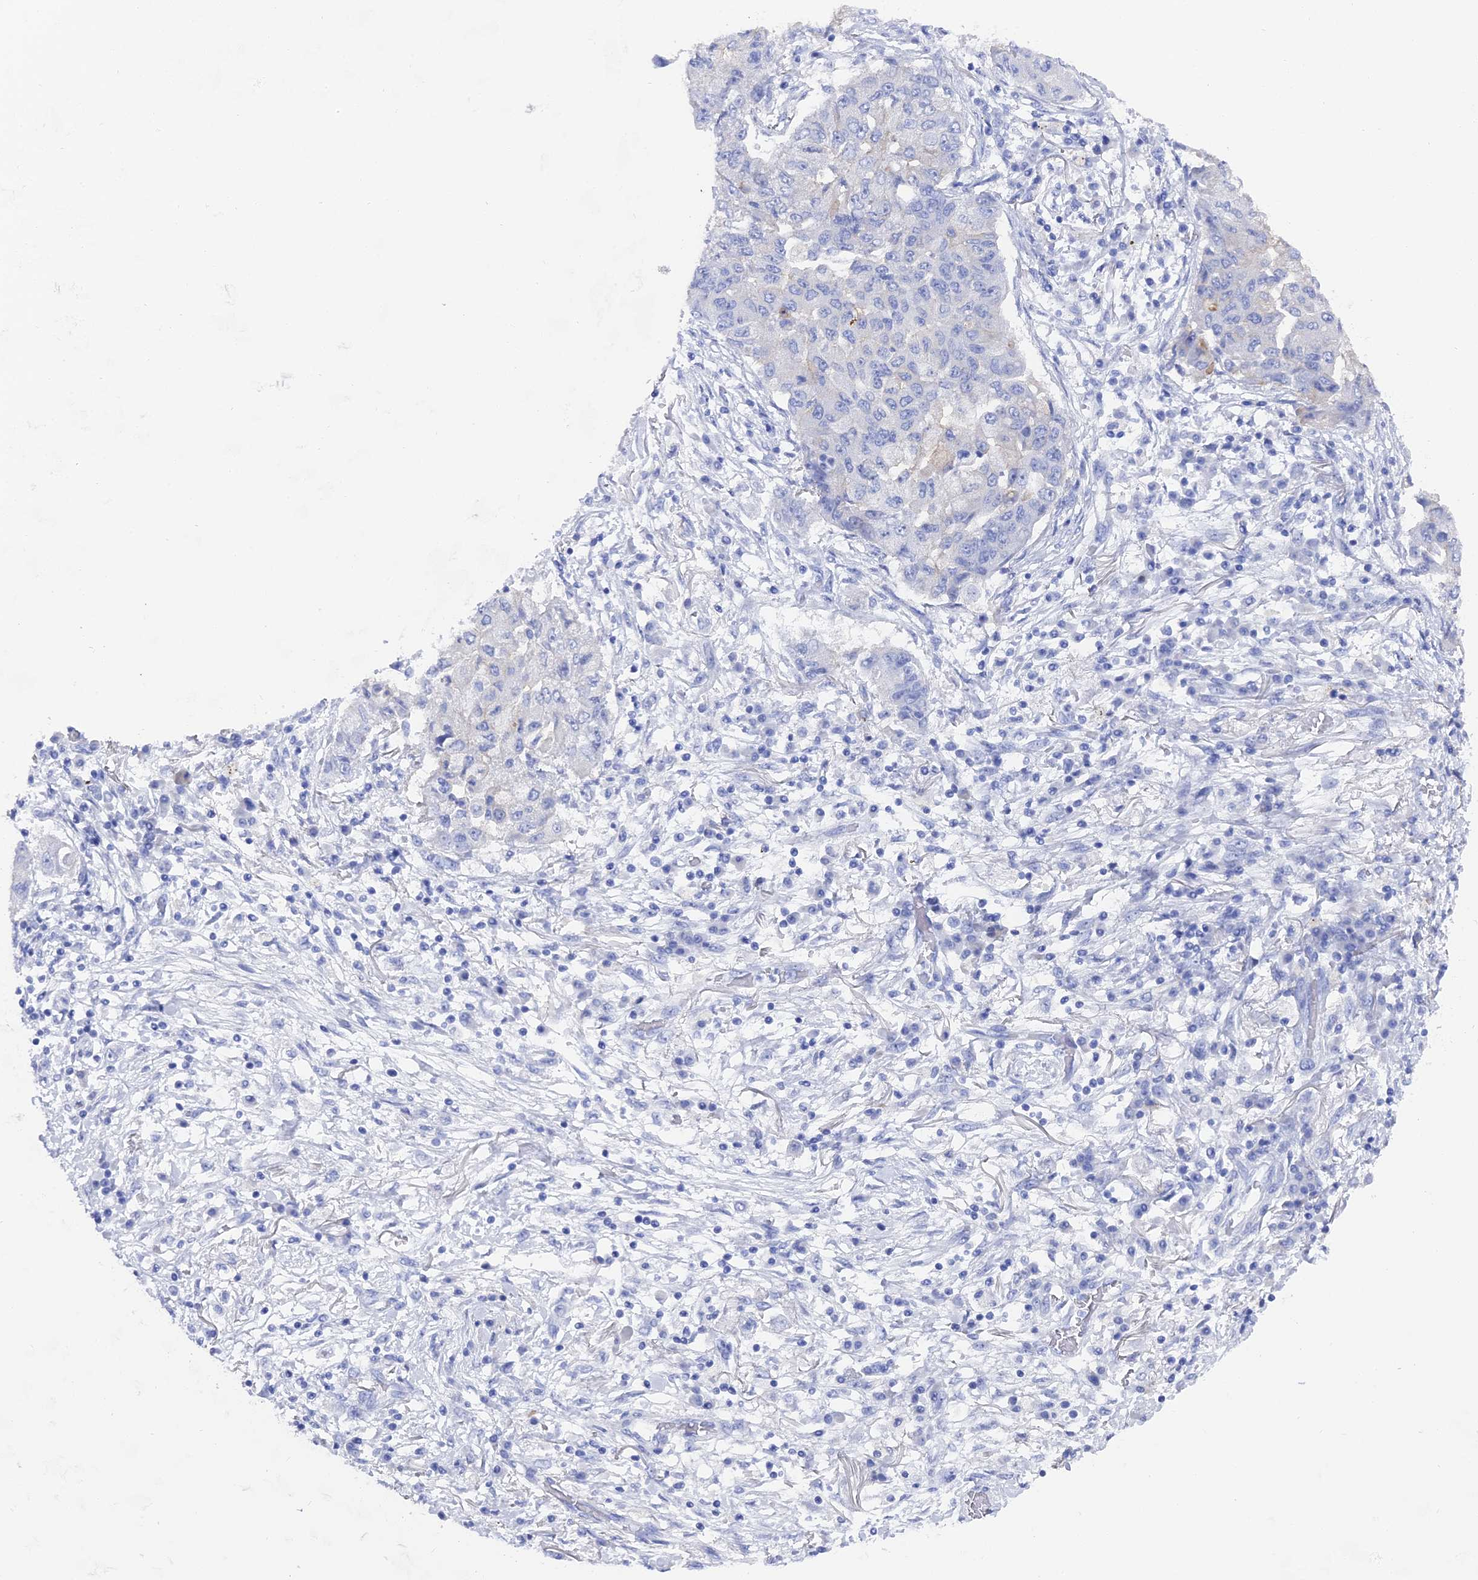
{"staining": {"intensity": "negative", "quantity": "none", "location": "none"}, "tissue": "lung cancer", "cell_type": "Tumor cells", "image_type": "cancer", "snomed": [{"axis": "morphology", "description": "Squamous cell carcinoma, NOS"}, {"axis": "topography", "description": "Lung"}], "caption": "Human lung squamous cell carcinoma stained for a protein using immunohistochemistry (IHC) demonstrates no staining in tumor cells.", "gene": "ENPP3", "patient": {"sex": "male", "age": 74}}